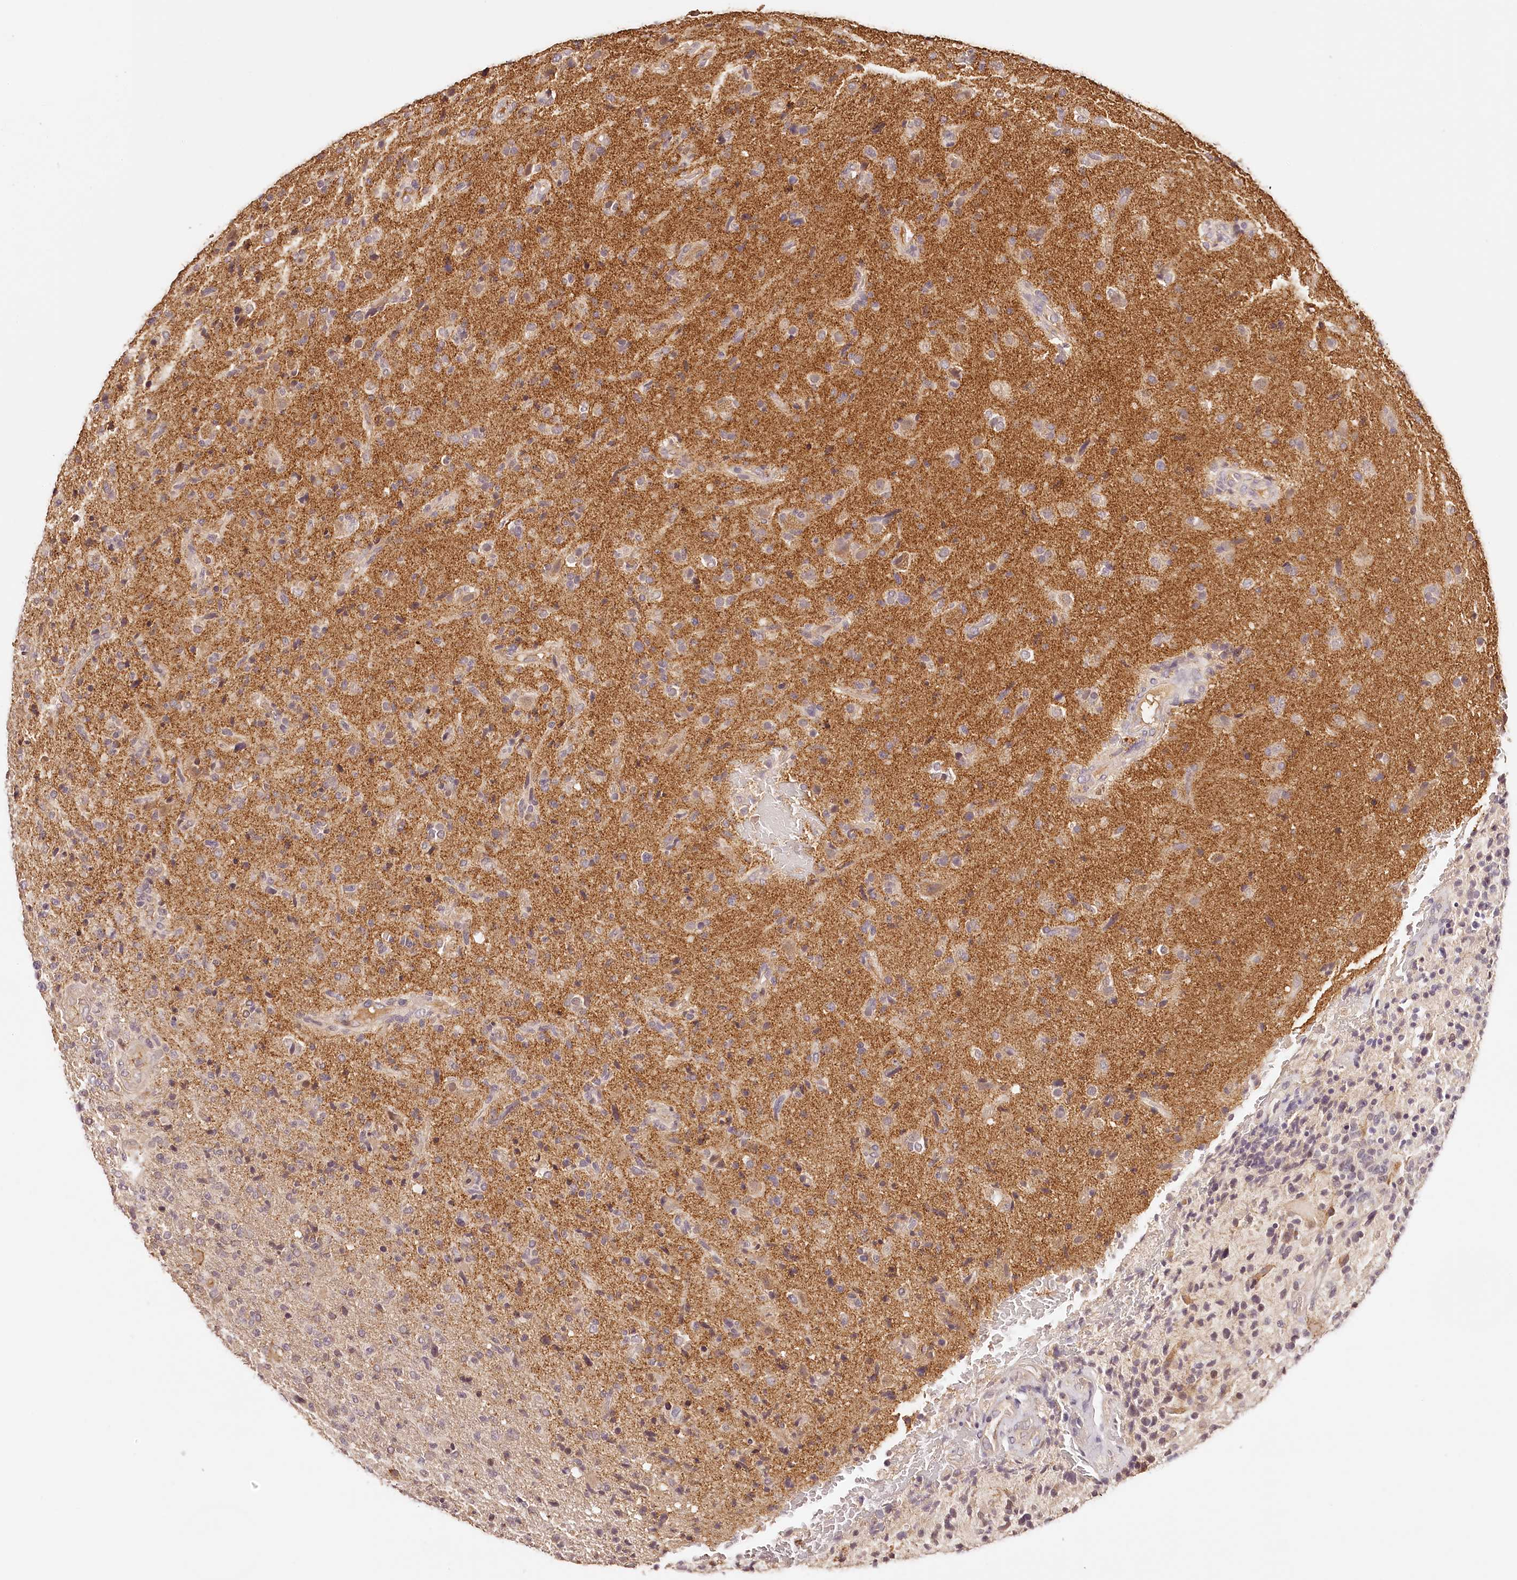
{"staining": {"intensity": "weak", "quantity": "<25%", "location": "nuclear"}, "tissue": "glioma", "cell_type": "Tumor cells", "image_type": "cancer", "snomed": [{"axis": "morphology", "description": "Glioma, malignant, High grade"}, {"axis": "topography", "description": "Brain"}], "caption": "Malignant glioma (high-grade) stained for a protein using immunohistochemistry reveals no staining tumor cells.", "gene": "SYNGR1", "patient": {"sex": "male", "age": 72}}